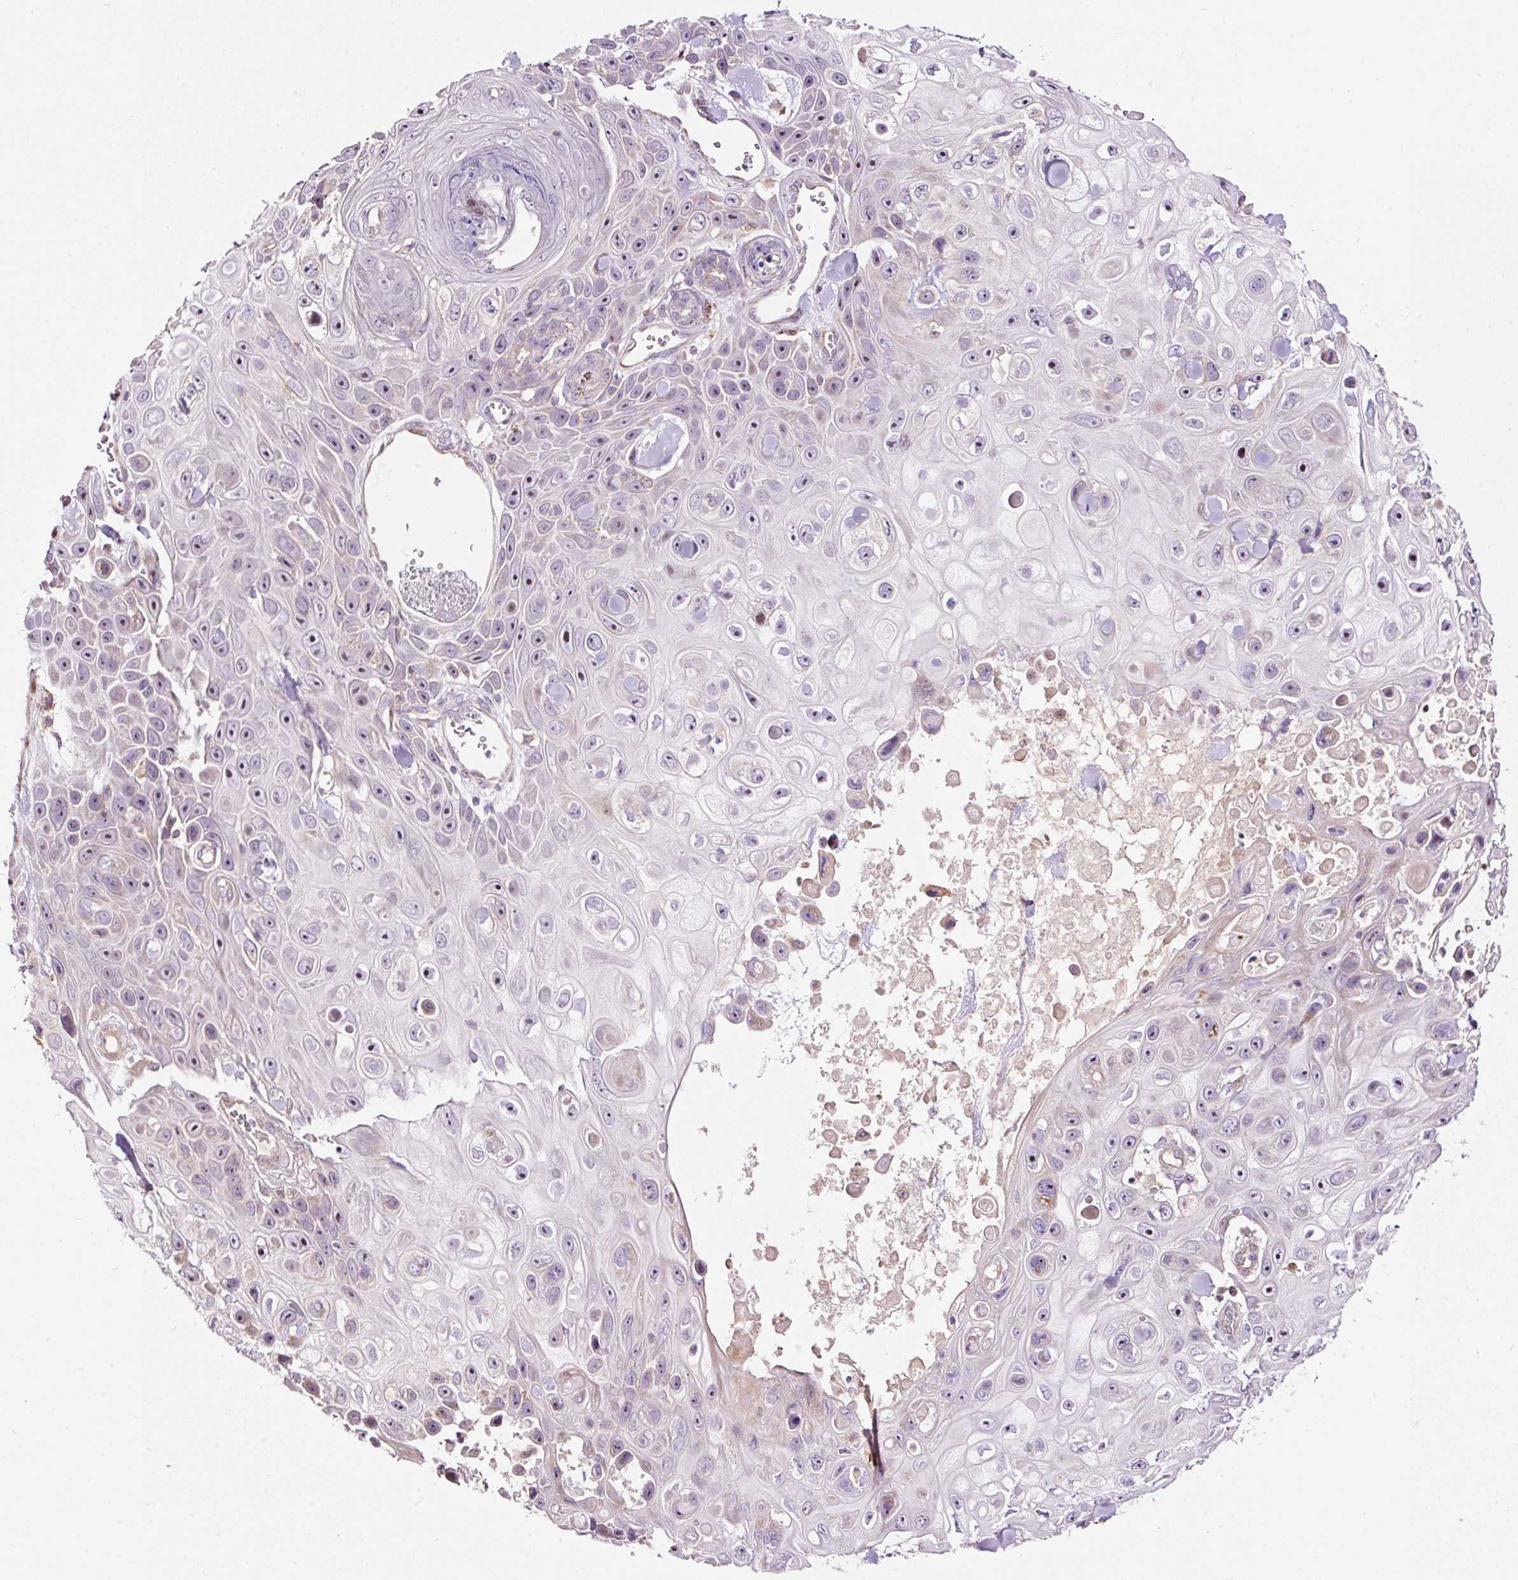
{"staining": {"intensity": "negative", "quantity": "none", "location": "none"}, "tissue": "skin cancer", "cell_type": "Tumor cells", "image_type": "cancer", "snomed": [{"axis": "morphology", "description": "Squamous cell carcinoma, NOS"}, {"axis": "topography", "description": "Skin"}], "caption": "DAB immunohistochemical staining of human squamous cell carcinoma (skin) demonstrates no significant staining in tumor cells.", "gene": "BOLA3", "patient": {"sex": "male", "age": 82}}